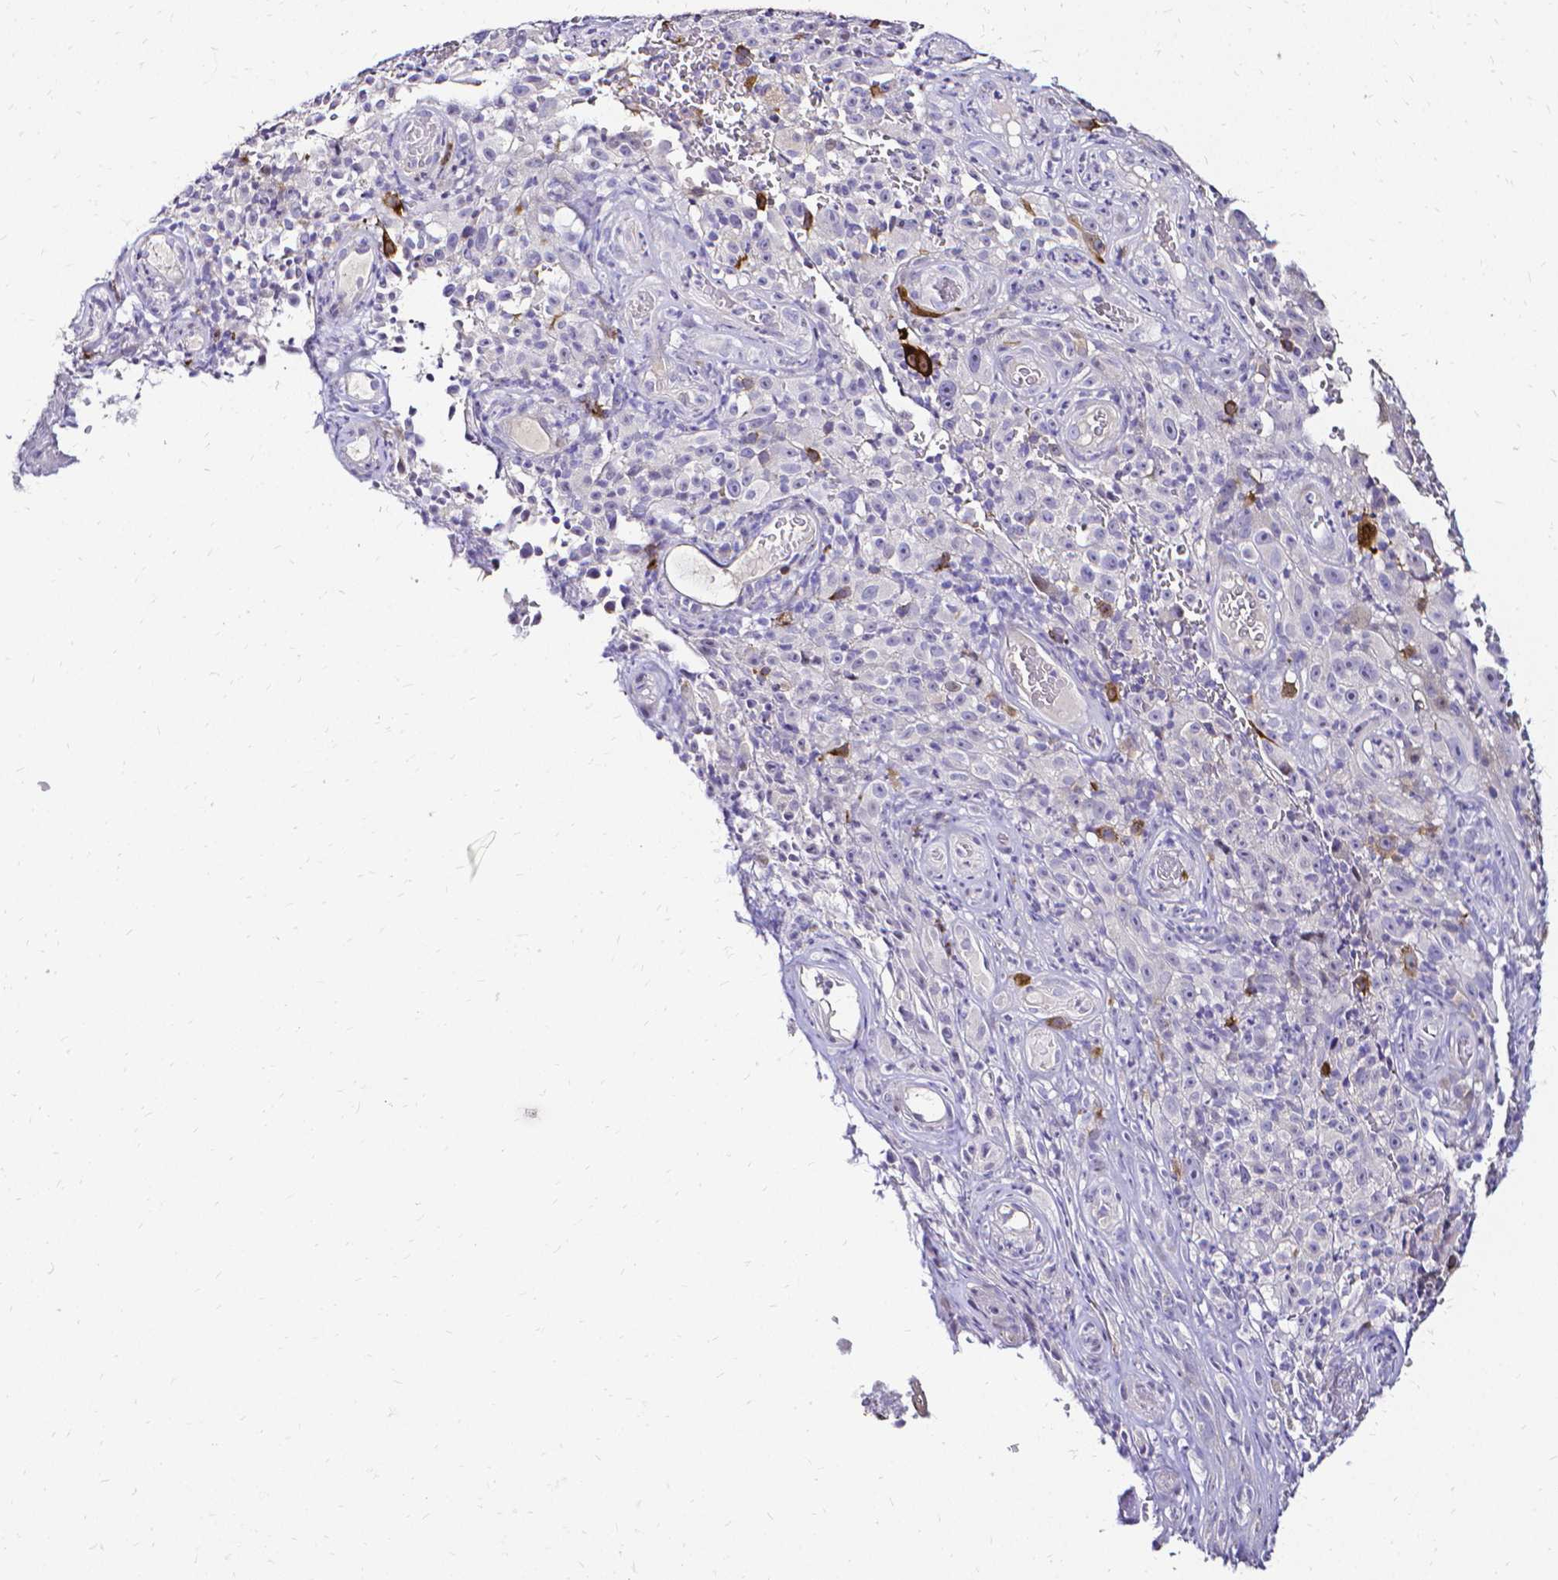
{"staining": {"intensity": "strong", "quantity": "<25%", "location": "cytoplasmic/membranous"}, "tissue": "melanoma", "cell_type": "Tumor cells", "image_type": "cancer", "snomed": [{"axis": "morphology", "description": "Malignant melanoma, NOS"}, {"axis": "topography", "description": "Skin"}], "caption": "A medium amount of strong cytoplasmic/membranous expression is seen in about <25% of tumor cells in melanoma tissue. Using DAB (3,3'-diaminobenzidine) (brown) and hematoxylin (blue) stains, captured at high magnification using brightfield microscopy.", "gene": "CCNB1", "patient": {"sex": "female", "age": 82}}